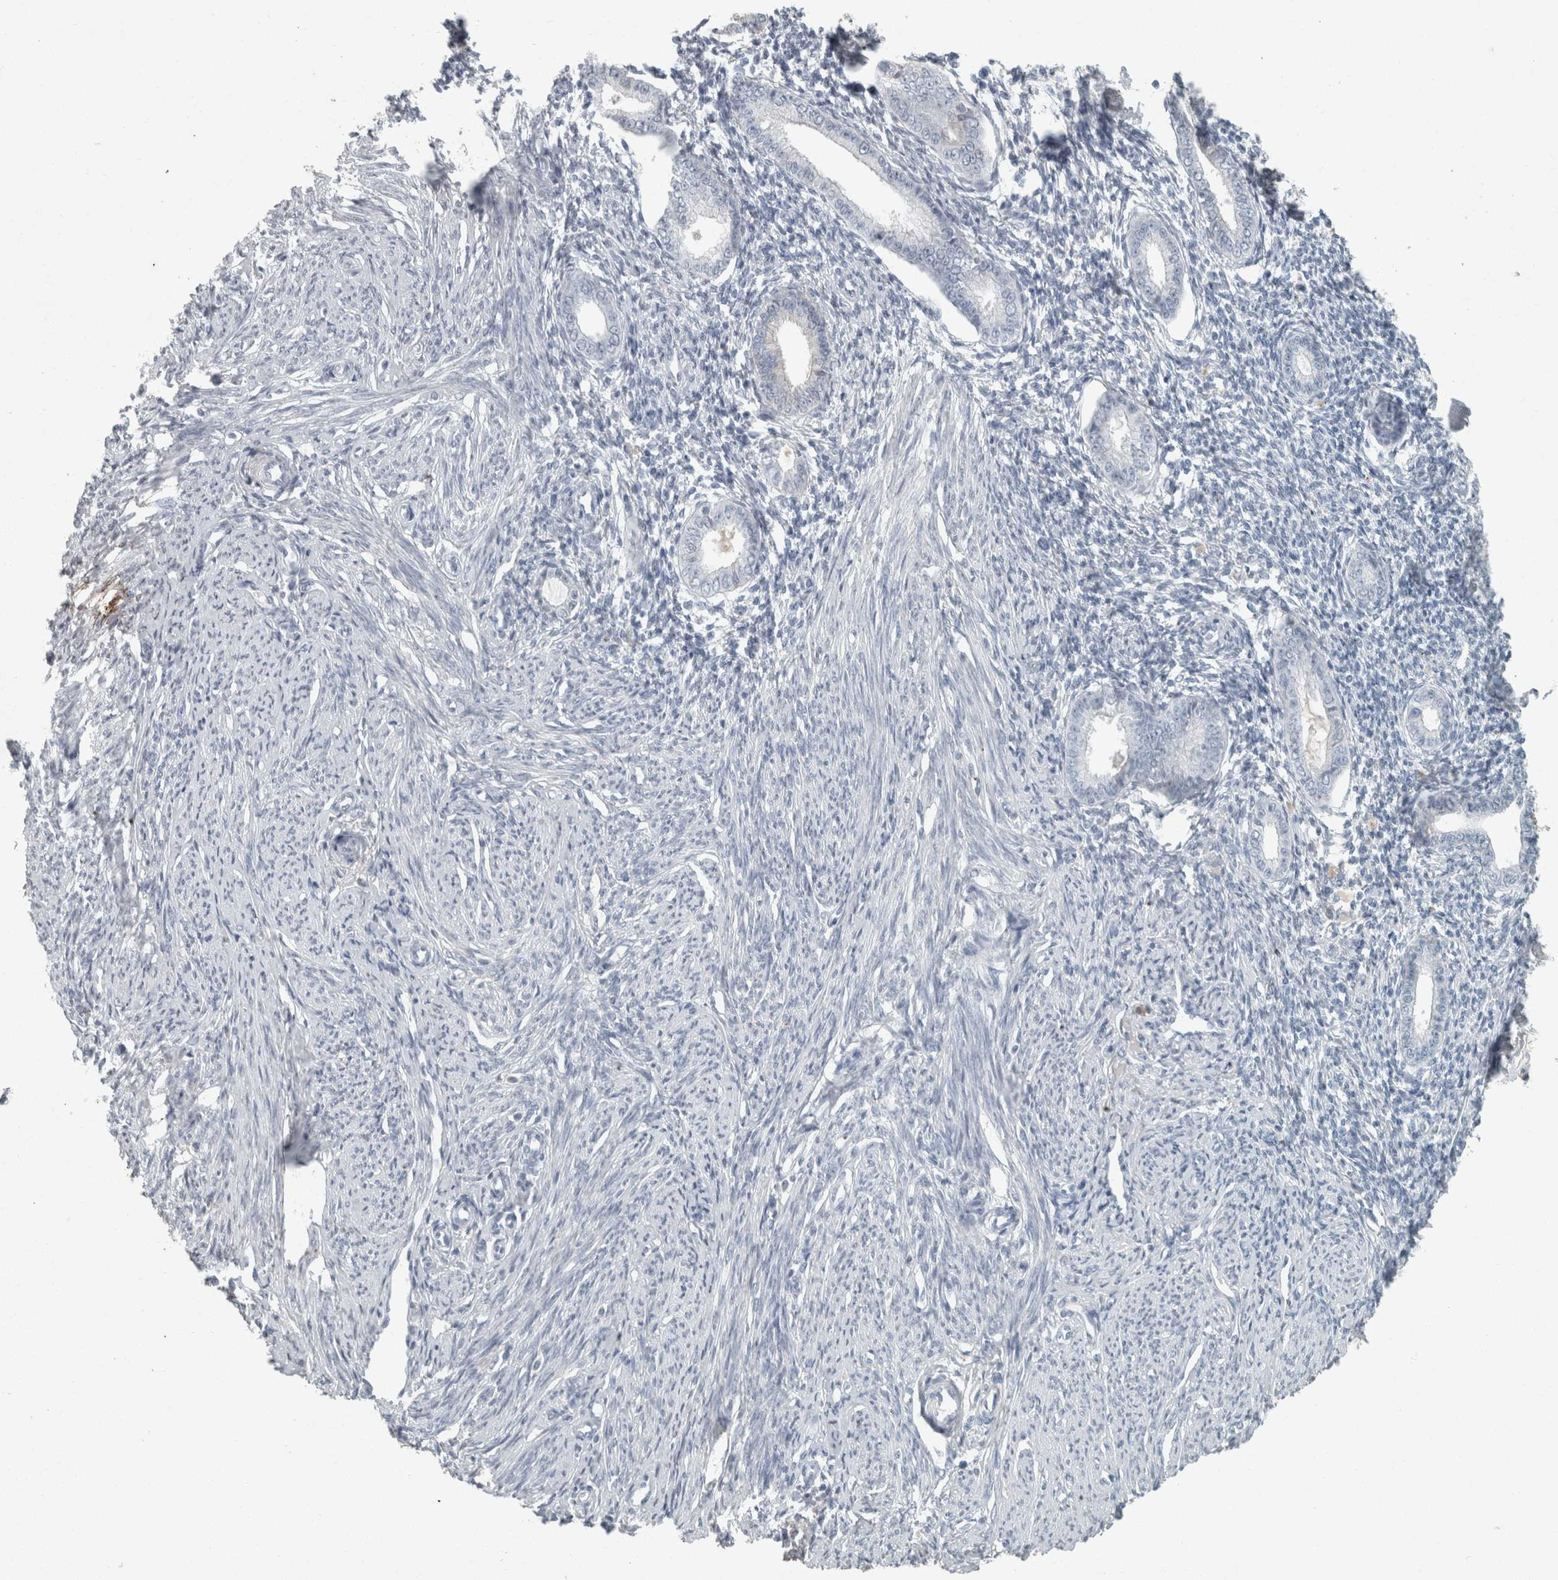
{"staining": {"intensity": "negative", "quantity": "none", "location": "none"}, "tissue": "endometrium", "cell_type": "Cells in endometrial stroma", "image_type": "normal", "snomed": [{"axis": "morphology", "description": "Normal tissue, NOS"}, {"axis": "topography", "description": "Endometrium"}], "caption": "Immunohistochemistry of normal human endometrium shows no staining in cells in endometrial stroma. (DAB immunohistochemistry (IHC) visualized using brightfield microscopy, high magnification).", "gene": "CHL1", "patient": {"sex": "female", "age": 56}}